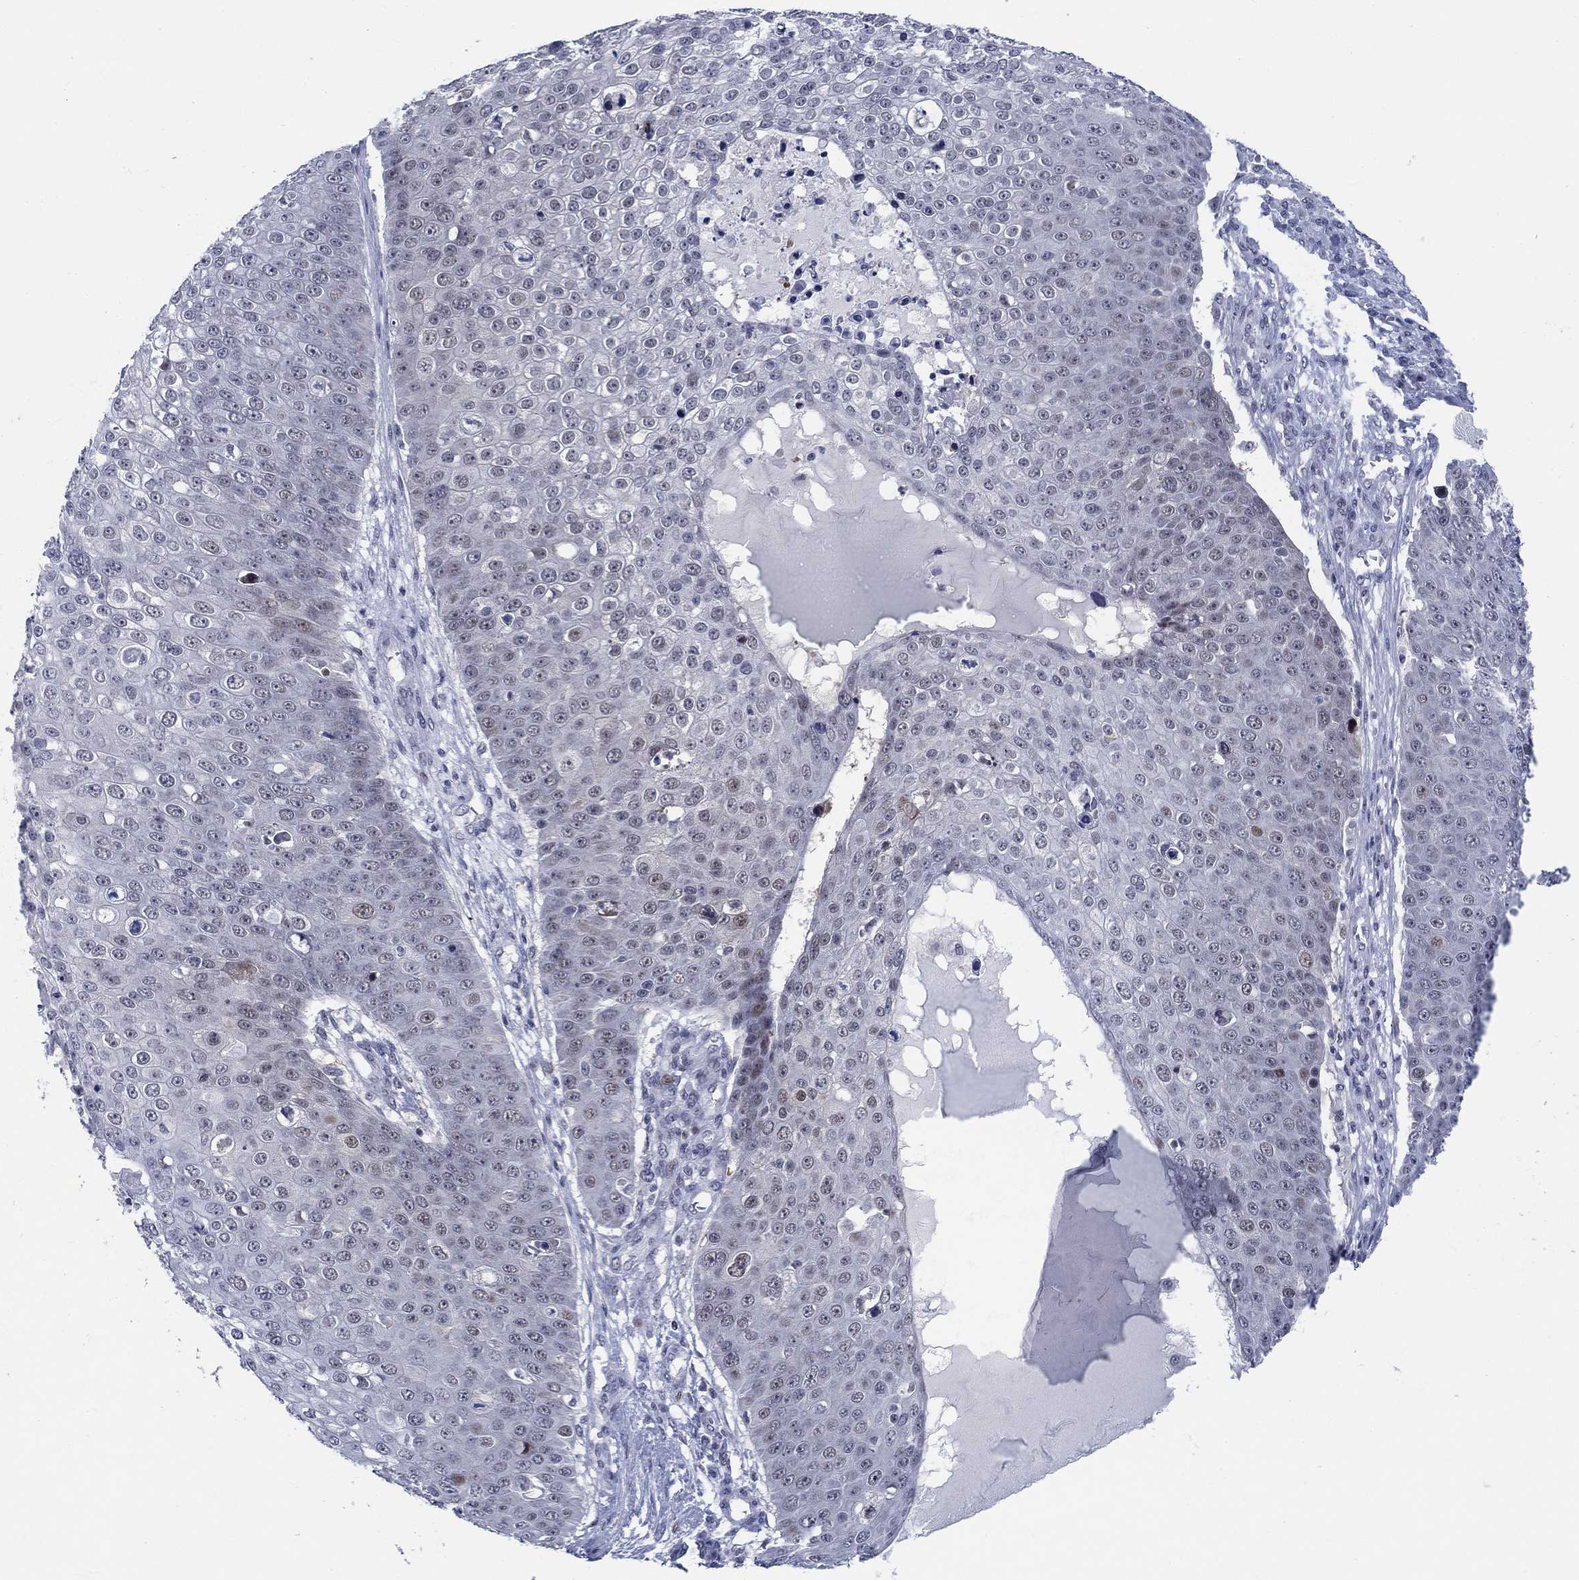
{"staining": {"intensity": "negative", "quantity": "none", "location": "none"}, "tissue": "skin cancer", "cell_type": "Tumor cells", "image_type": "cancer", "snomed": [{"axis": "morphology", "description": "Squamous cell carcinoma, NOS"}, {"axis": "topography", "description": "Skin"}], "caption": "Skin cancer (squamous cell carcinoma) was stained to show a protein in brown. There is no significant staining in tumor cells.", "gene": "NEU3", "patient": {"sex": "male", "age": 71}}